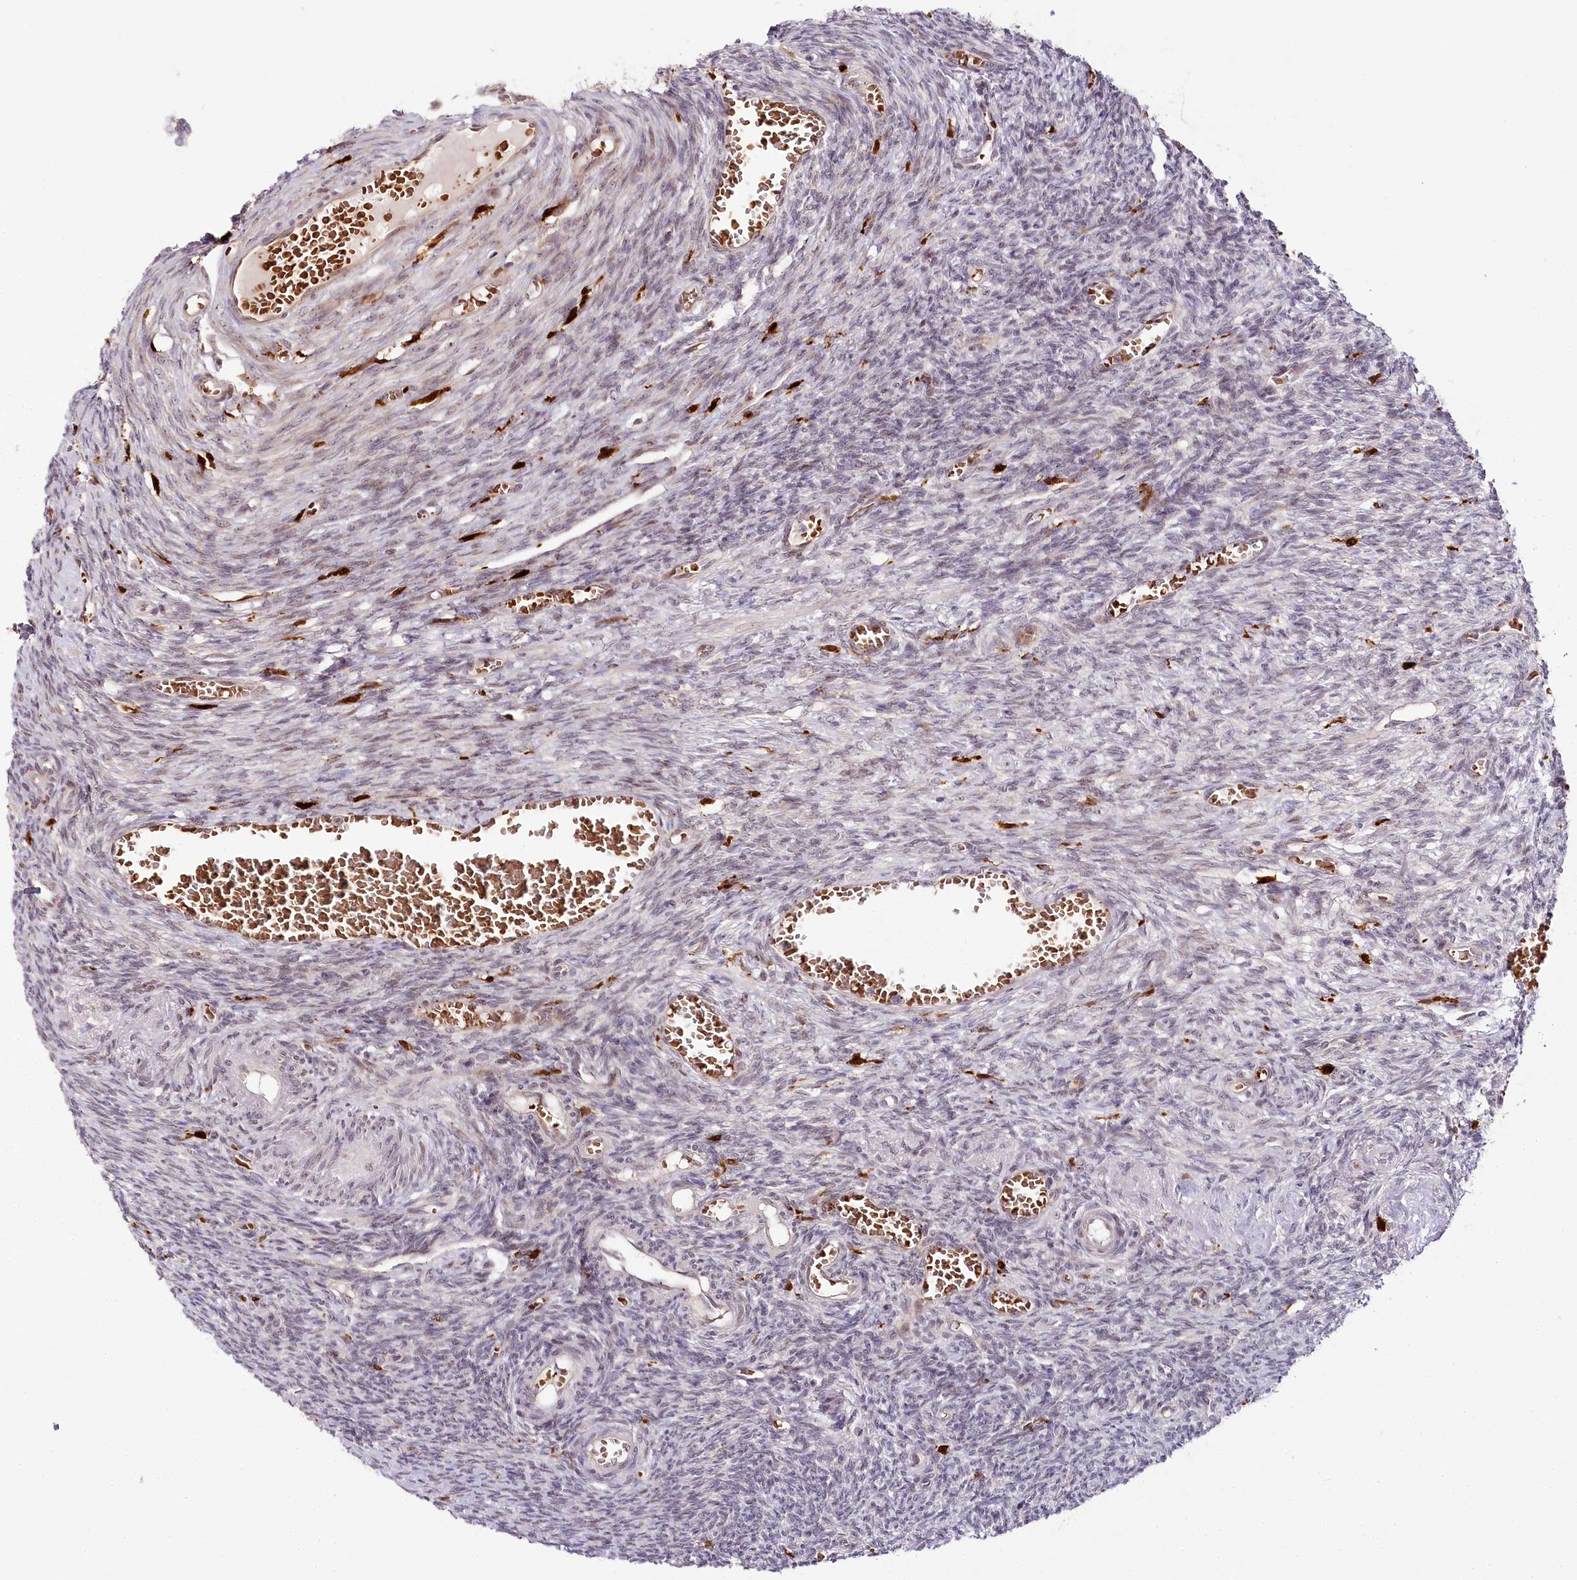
{"staining": {"intensity": "weak", "quantity": ">75%", "location": "cytoplasmic/membranous"}, "tissue": "ovary", "cell_type": "Follicle cells", "image_type": "normal", "snomed": [{"axis": "morphology", "description": "Normal tissue, NOS"}, {"axis": "topography", "description": "Ovary"}], "caption": "A low amount of weak cytoplasmic/membranous expression is present in about >75% of follicle cells in normal ovary.", "gene": "WDR36", "patient": {"sex": "female", "age": 27}}